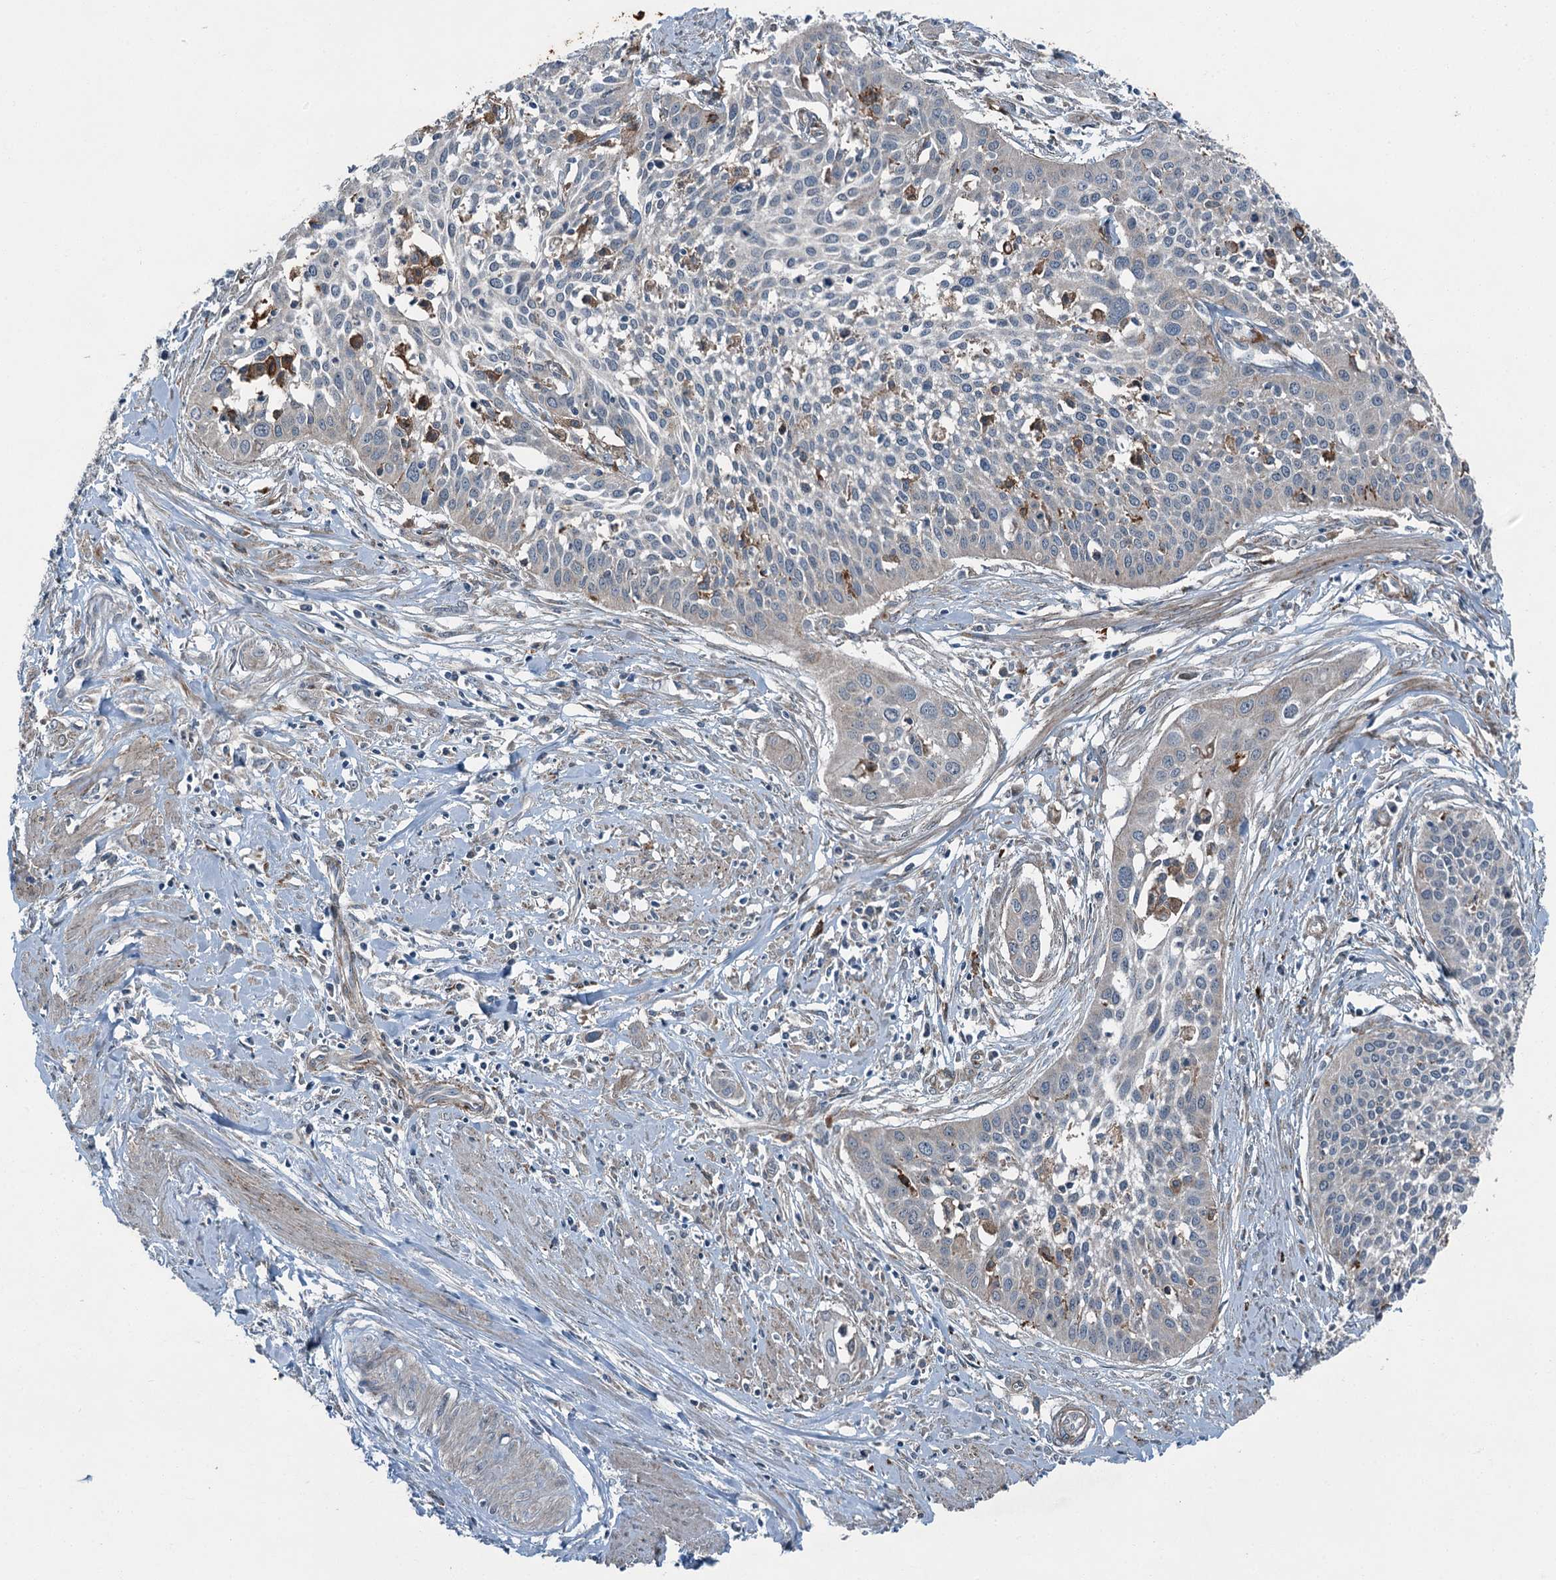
{"staining": {"intensity": "weak", "quantity": "<25%", "location": "cytoplasmic/membranous"}, "tissue": "cervical cancer", "cell_type": "Tumor cells", "image_type": "cancer", "snomed": [{"axis": "morphology", "description": "Squamous cell carcinoma, NOS"}, {"axis": "topography", "description": "Cervix"}], "caption": "Cervical cancer stained for a protein using immunohistochemistry shows no staining tumor cells.", "gene": "AXL", "patient": {"sex": "female", "age": 34}}